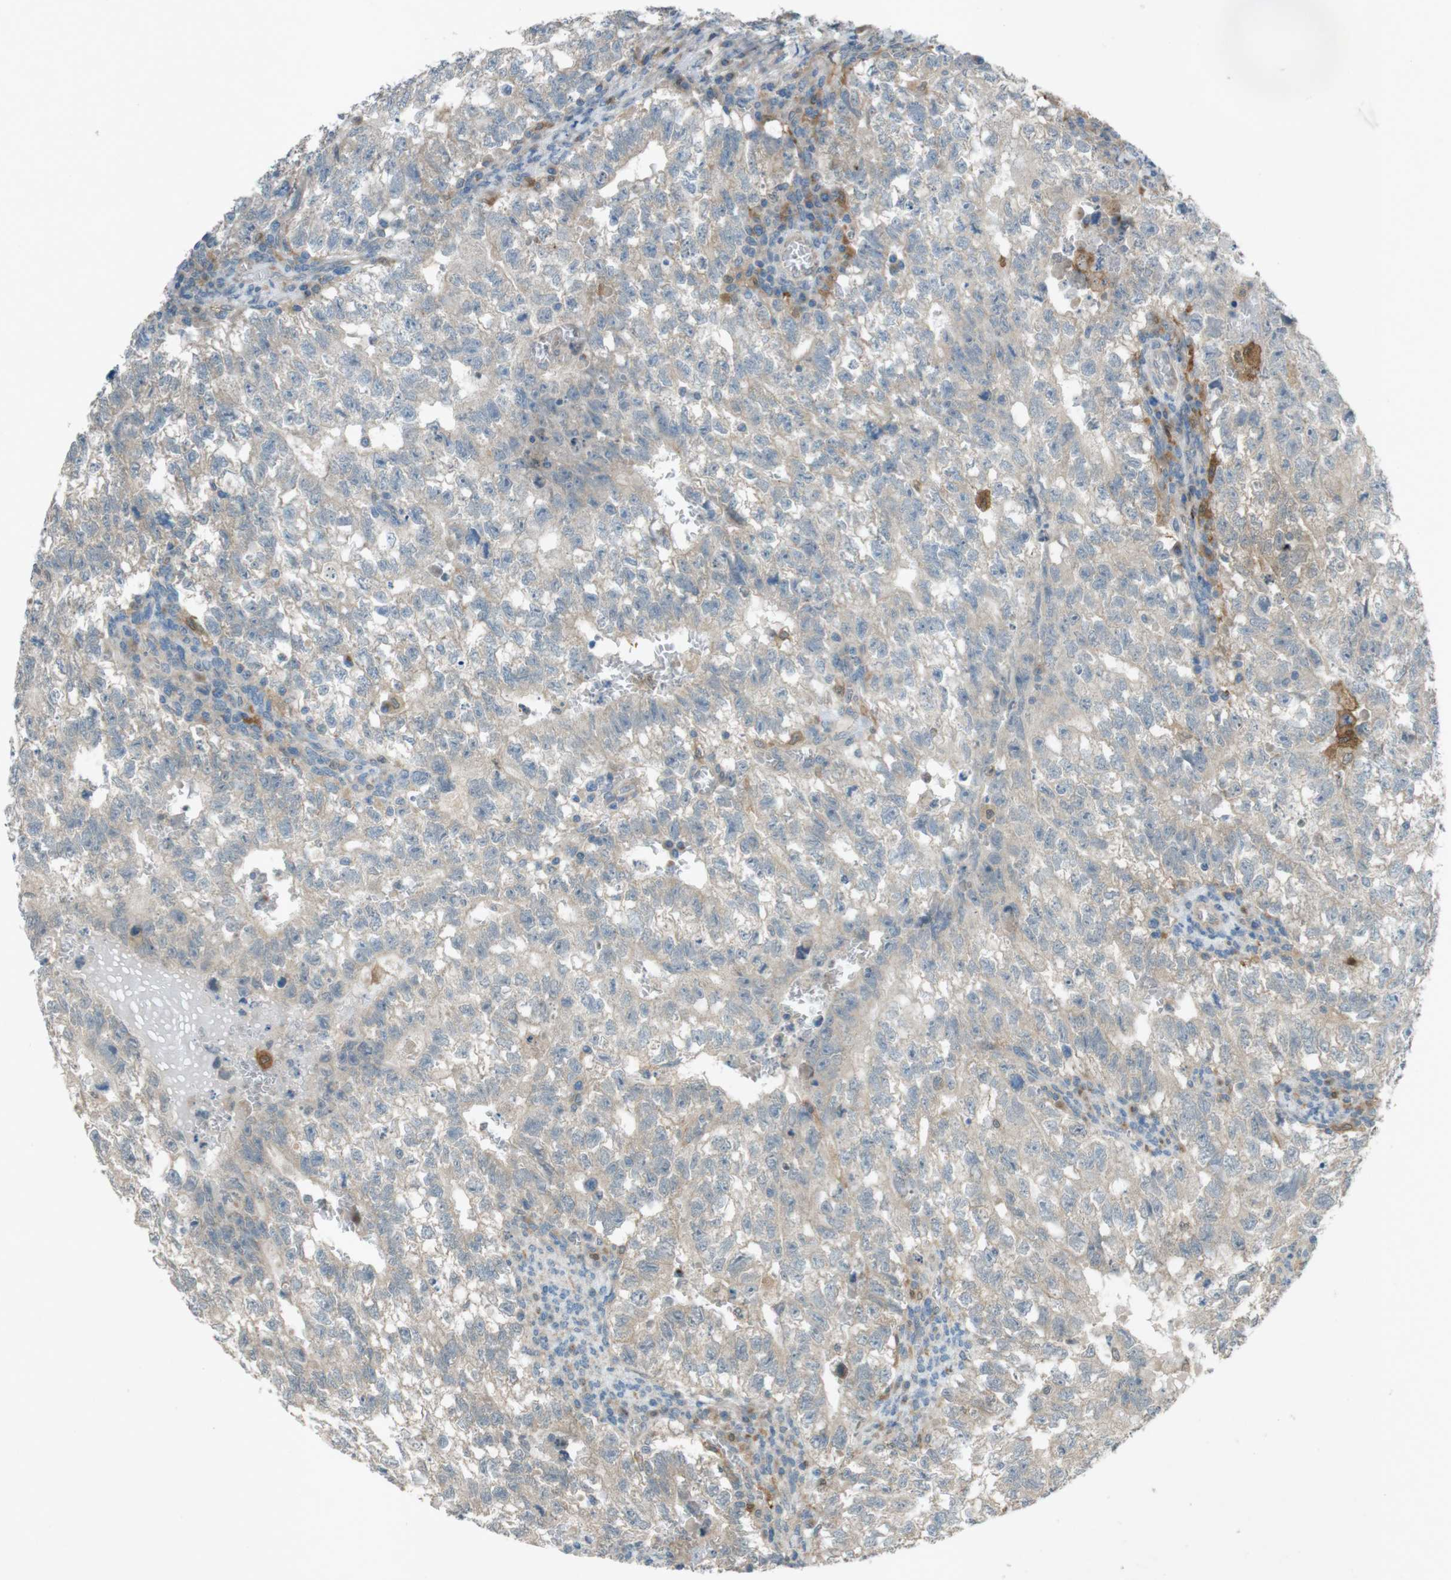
{"staining": {"intensity": "negative", "quantity": "none", "location": "none"}, "tissue": "testis cancer", "cell_type": "Tumor cells", "image_type": "cancer", "snomed": [{"axis": "morphology", "description": "Seminoma, NOS"}, {"axis": "morphology", "description": "Carcinoma, Embryonal, NOS"}, {"axis": "topography", "description": "Testis"}], "caption": "An image of embryonal carcinoma (testis) stained for a protein demonstrates no brown staining in tumor cells. (Stains: DAB immunohistochemistry with hematoxylin counter stain, Microscopy: brightfield microscopy at high magnification).", "gene": "TMEM41B", "patient": {"sex": "male", "age": 38}}